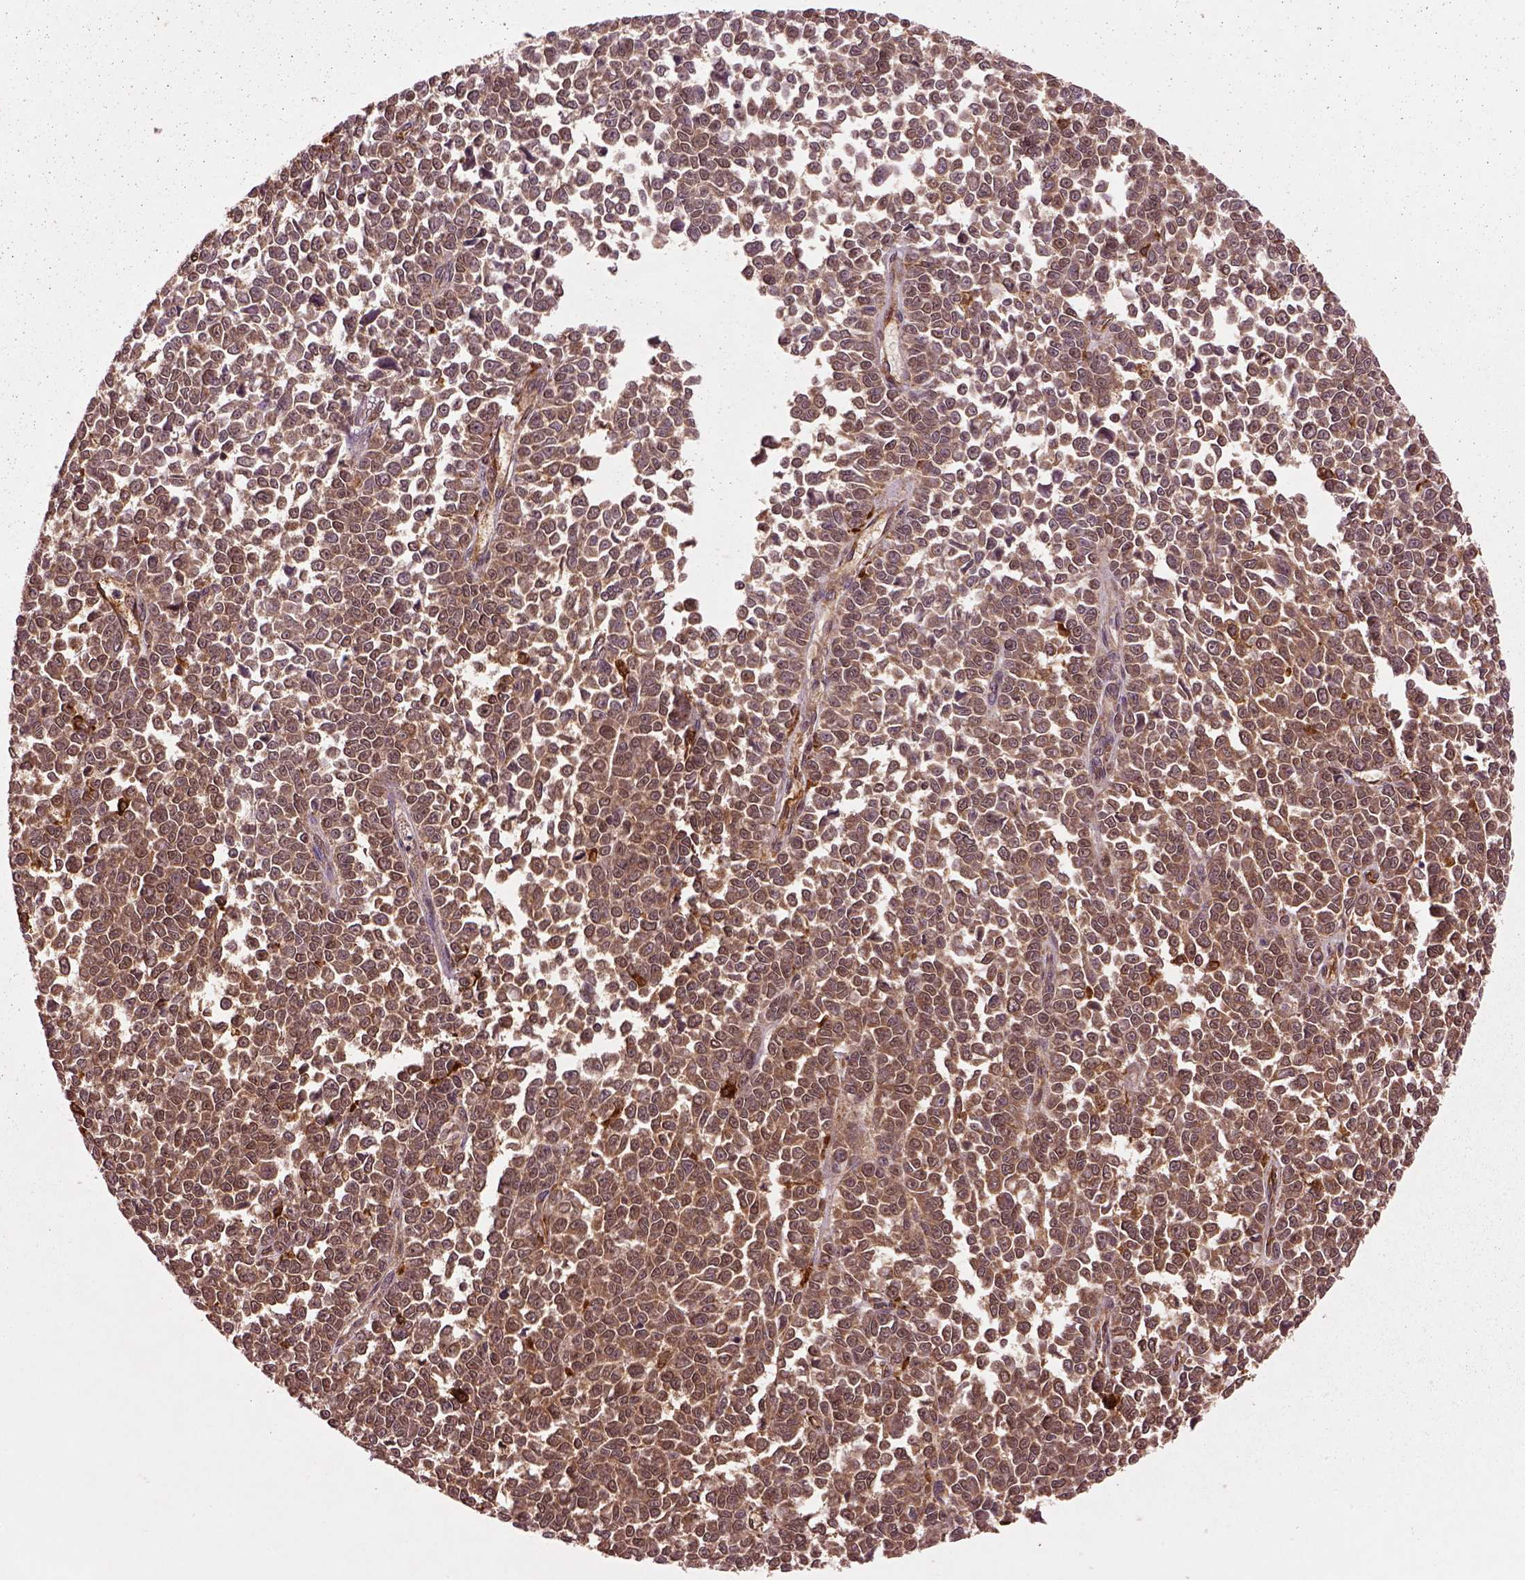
{"staining": {"intensity": "moderate", "quantity": ">75%", "location": "cytoplasmic/membranous"}, "tissue": "melanoma", "cell_type": "Tumor cells", "image_type": "cancer", "snomed": [{"axis": "morphology", "description": "Malignant melanoma, NOS"}, {"axis": "topography", "description": "Skin"}], "caption": "An image of melanoma stained for a protein reveals moderate cytoplasmic/membranous brown staining in tumor cells. Immunohistochemistry stains the protein of interest in brown and the nuclei are stained blue.", "gene": "MDP1", "patient": {"sex": "female", "age": 95}}